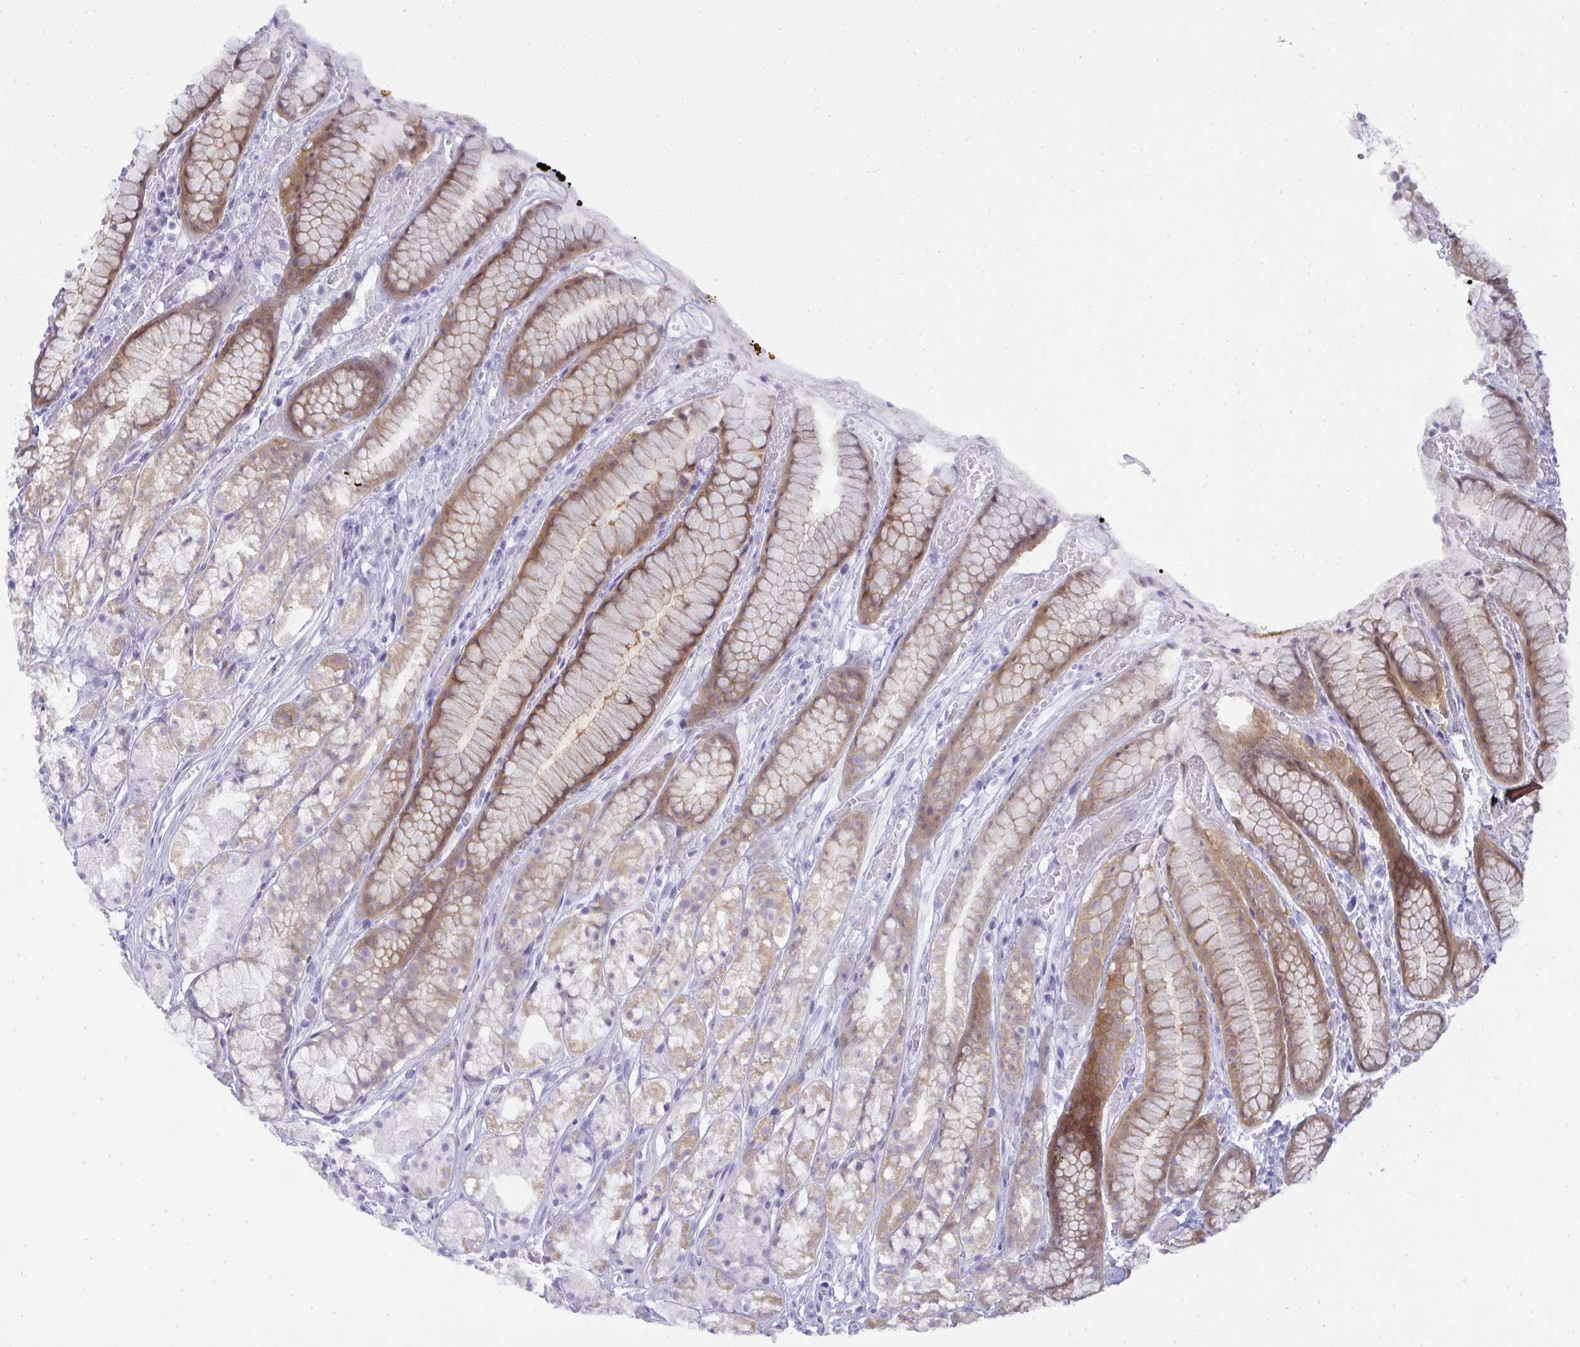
{"staining": {"intensity": "moderate", "quantity": ">75%", "location": "cytoplasmic/membranous"}, "tissue": "stomach", "cell_type": "Glandular cells", "image_type": "normal", "snomed": [{"axis": "morphology", "description": "Normal tissue, NOS"}, {"axis": "topography", "description": "Smooth muscle"}, {"axis": "topography", "description": "Stomach"}], "caption": "High-power microscopy captured an immunohistochemistry (IHC) histopathology image of normal stomach, revealing moderate cytoplasmic/membranous staining in approximately >75% of glandular cells. The staining was performed using DAB (3,3'-diaminobenzidine) to visualize the protein expression in brown, while the nuclei were stained in blue with hematoxylin (Magnification: 20x).", "gene": "GSDMB", "patient": {"sex": "male", "age": 70}}